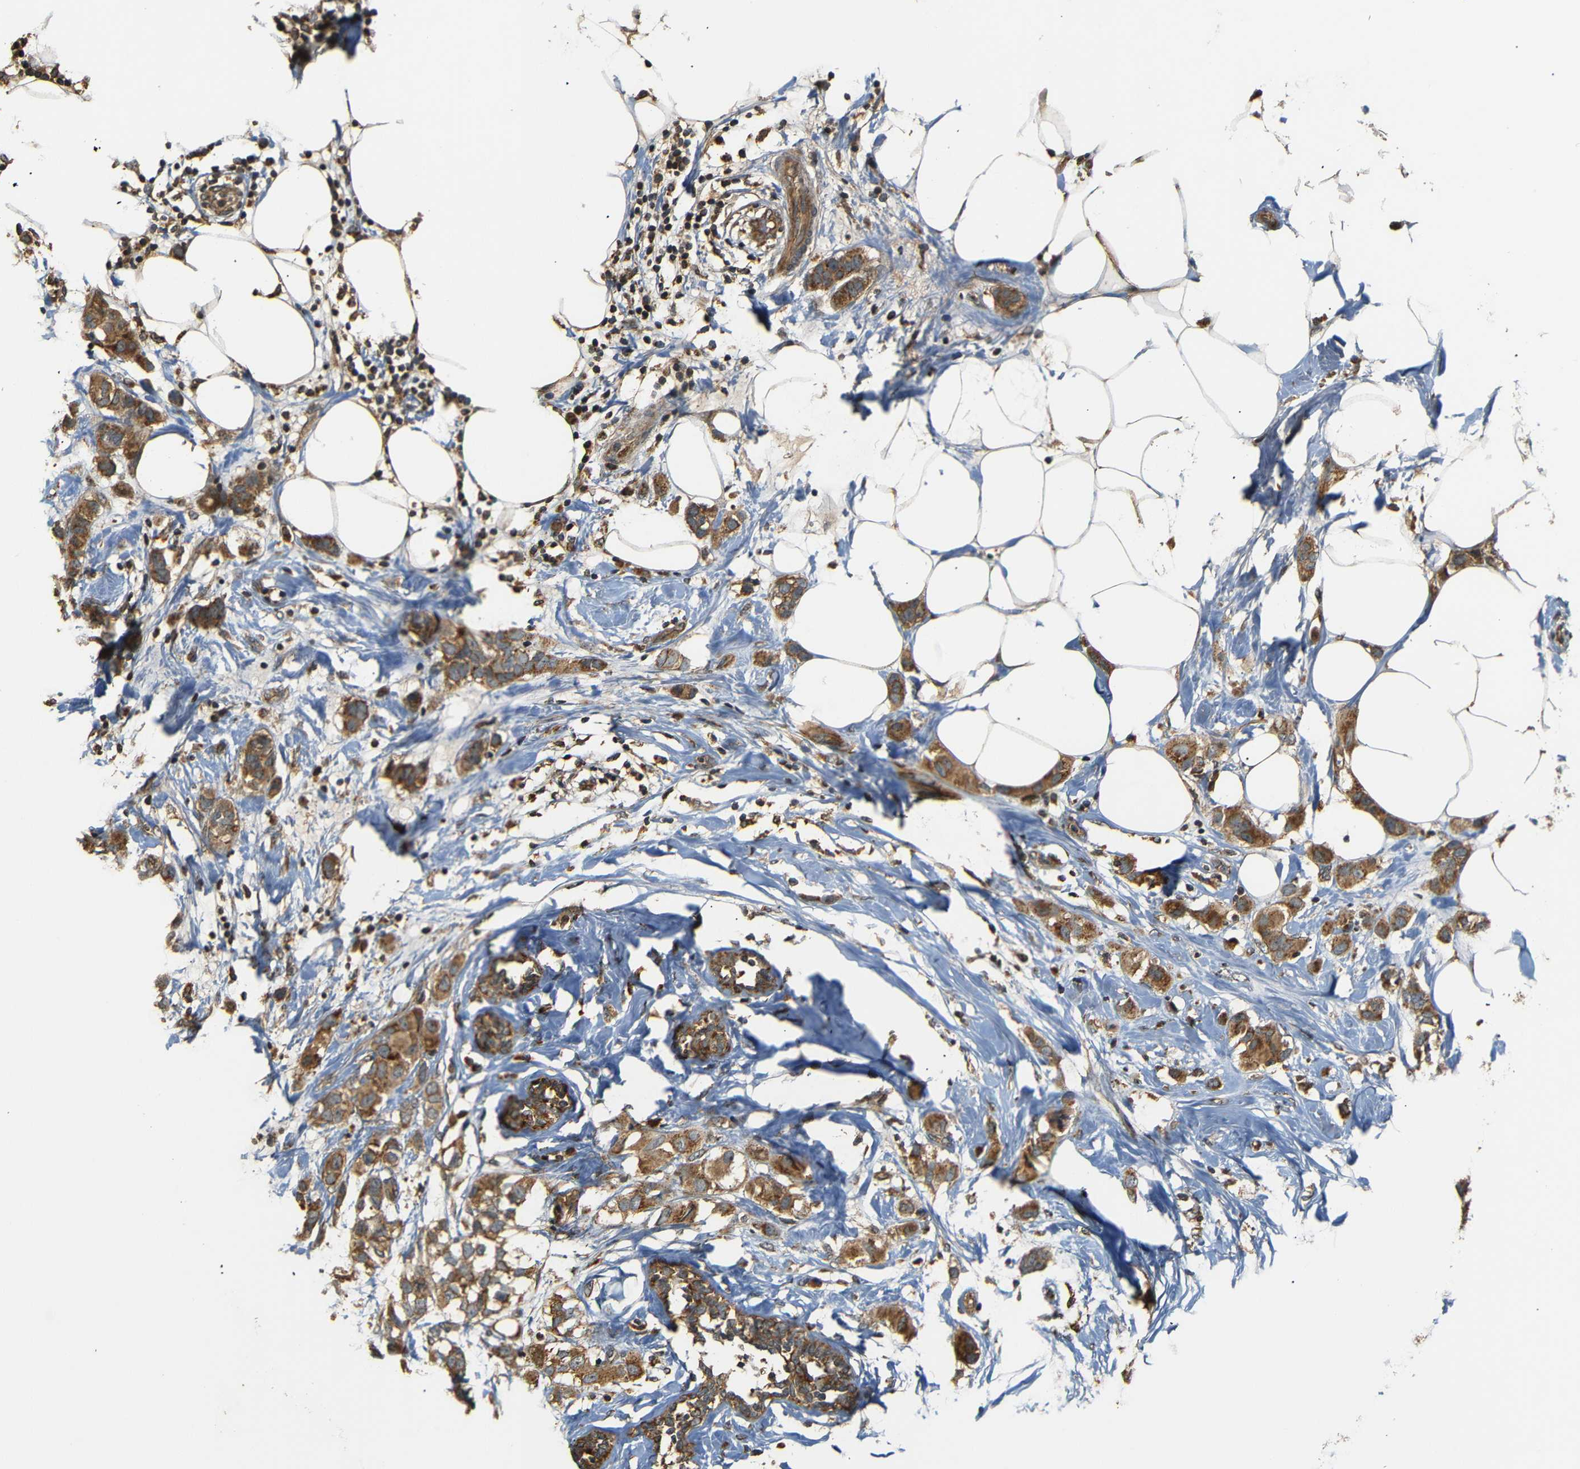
{"staining": {"intensity": "moderate", "quantity": ">75%", "location": "cytoplasmic/membranous"}, "tissue": "breast cancer", "cell_type": "Tumor cells", "image_type": "cancer", "snomed": [{"axis": "morphology", "description": "Normal tissue, NOS"}, {"axis": "morphology", "description": "Duct carcinoma"}, {"axis": "topography", "description": "Breast"}], "caption": "Human breast cancer stained for a protein (brown) reveals moderate cytoplasmic/membranous positive expression in about >75% of tumor cells.", "gene": "TANK", "patient": {"sex": "female", "age": 50}}